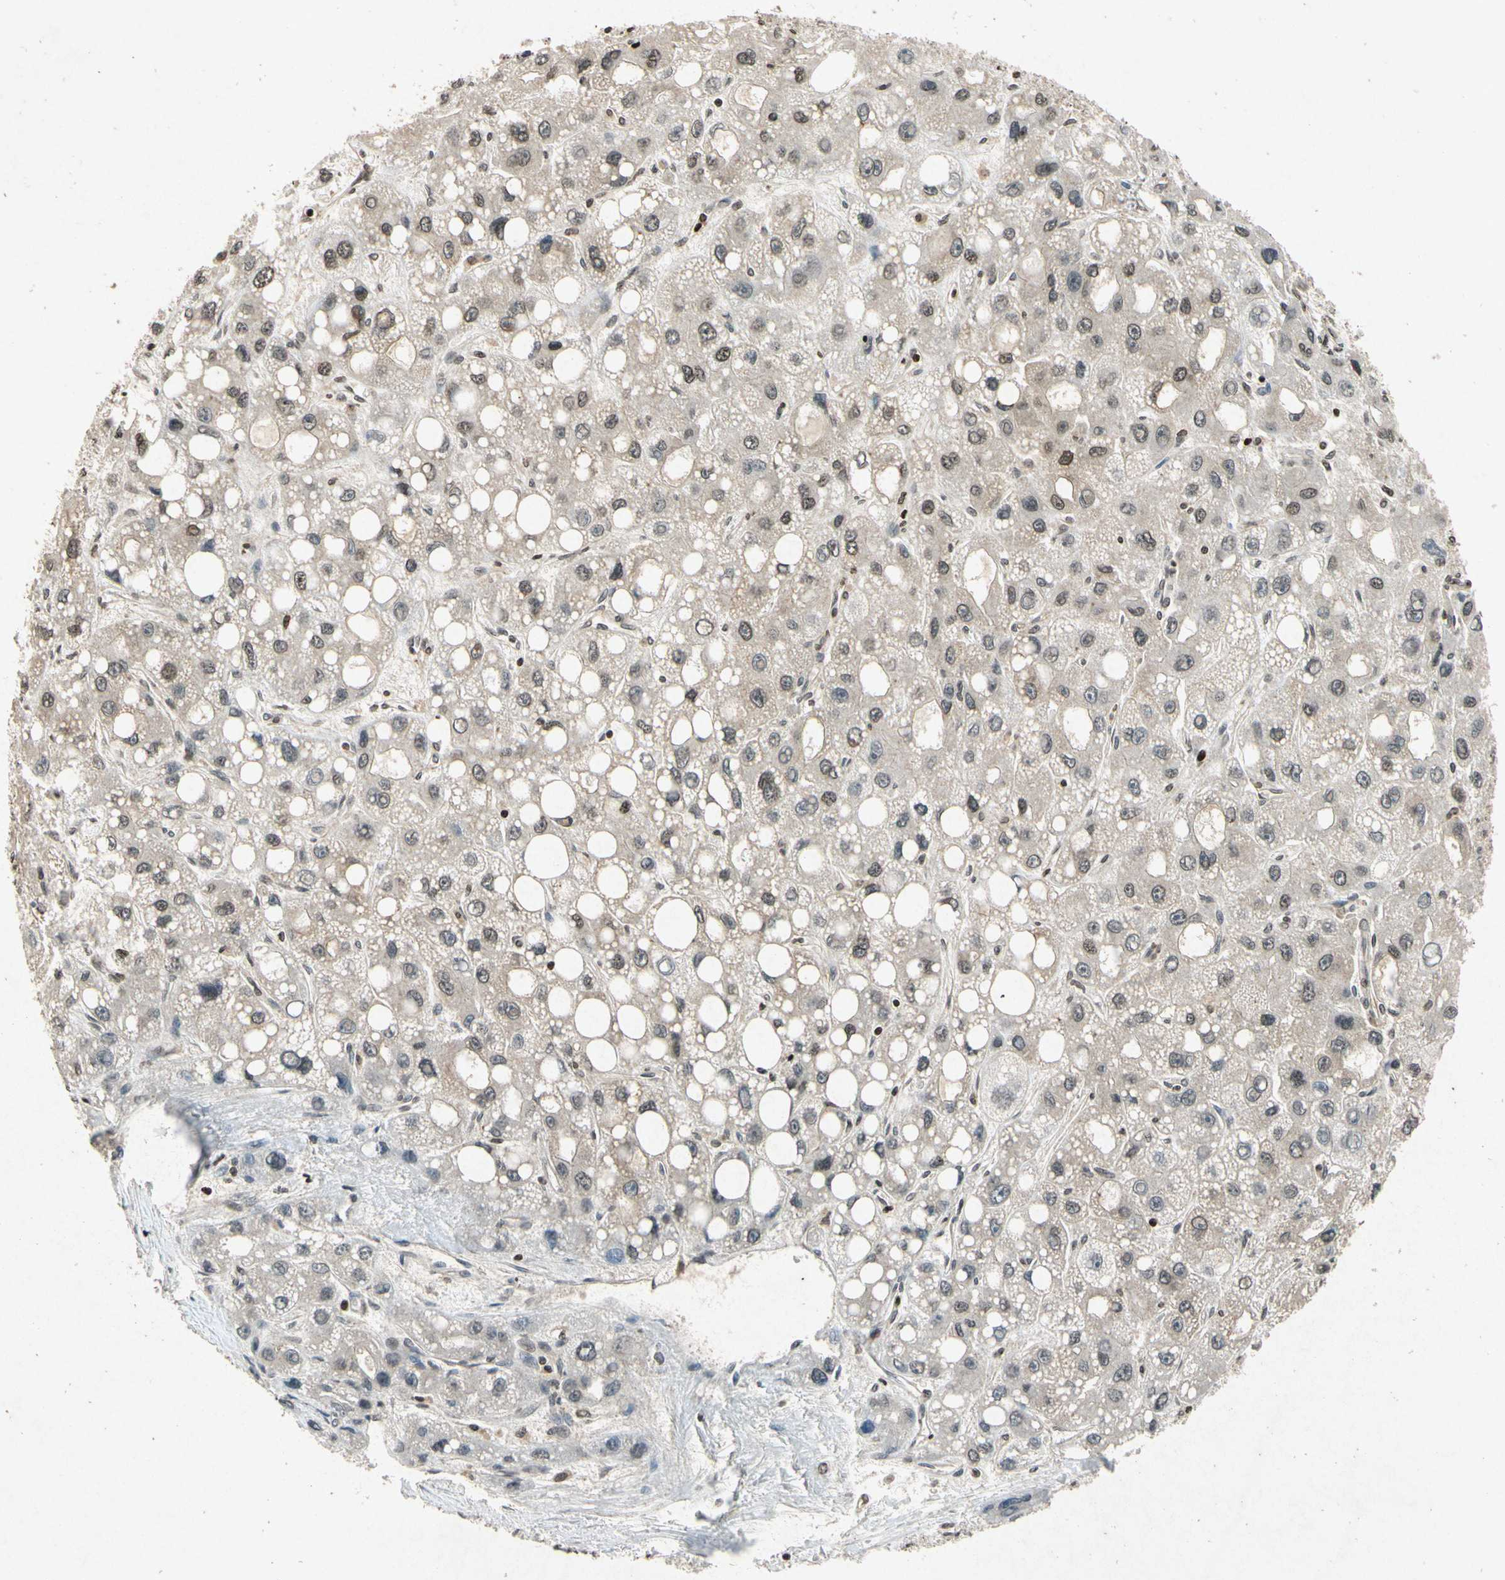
{"staining": {"intensity": "negative", "quantity": "none", "location": "none"}, "tissue": "liver cancer", "cell_type": "Tumor cells", "image_type": "cancer", "snomed": [{"axis": "morphology", "description": "Carcinoma, Hepatocellular, NOS"}, {"axis": "topography", "description": "Liver"}], "caption": "Liver cancer was stained to show a protein in brown. There is no significant staining in tumor cells. (Stains: DAB (3,3'-diaminobenzidine) immunohistochemistry with hematoxylin counter stain, Microscopy: brightfield microscopy at high magnification).", "gene": "HOXB3", "patient": {"sex": "male", "age": 55}}